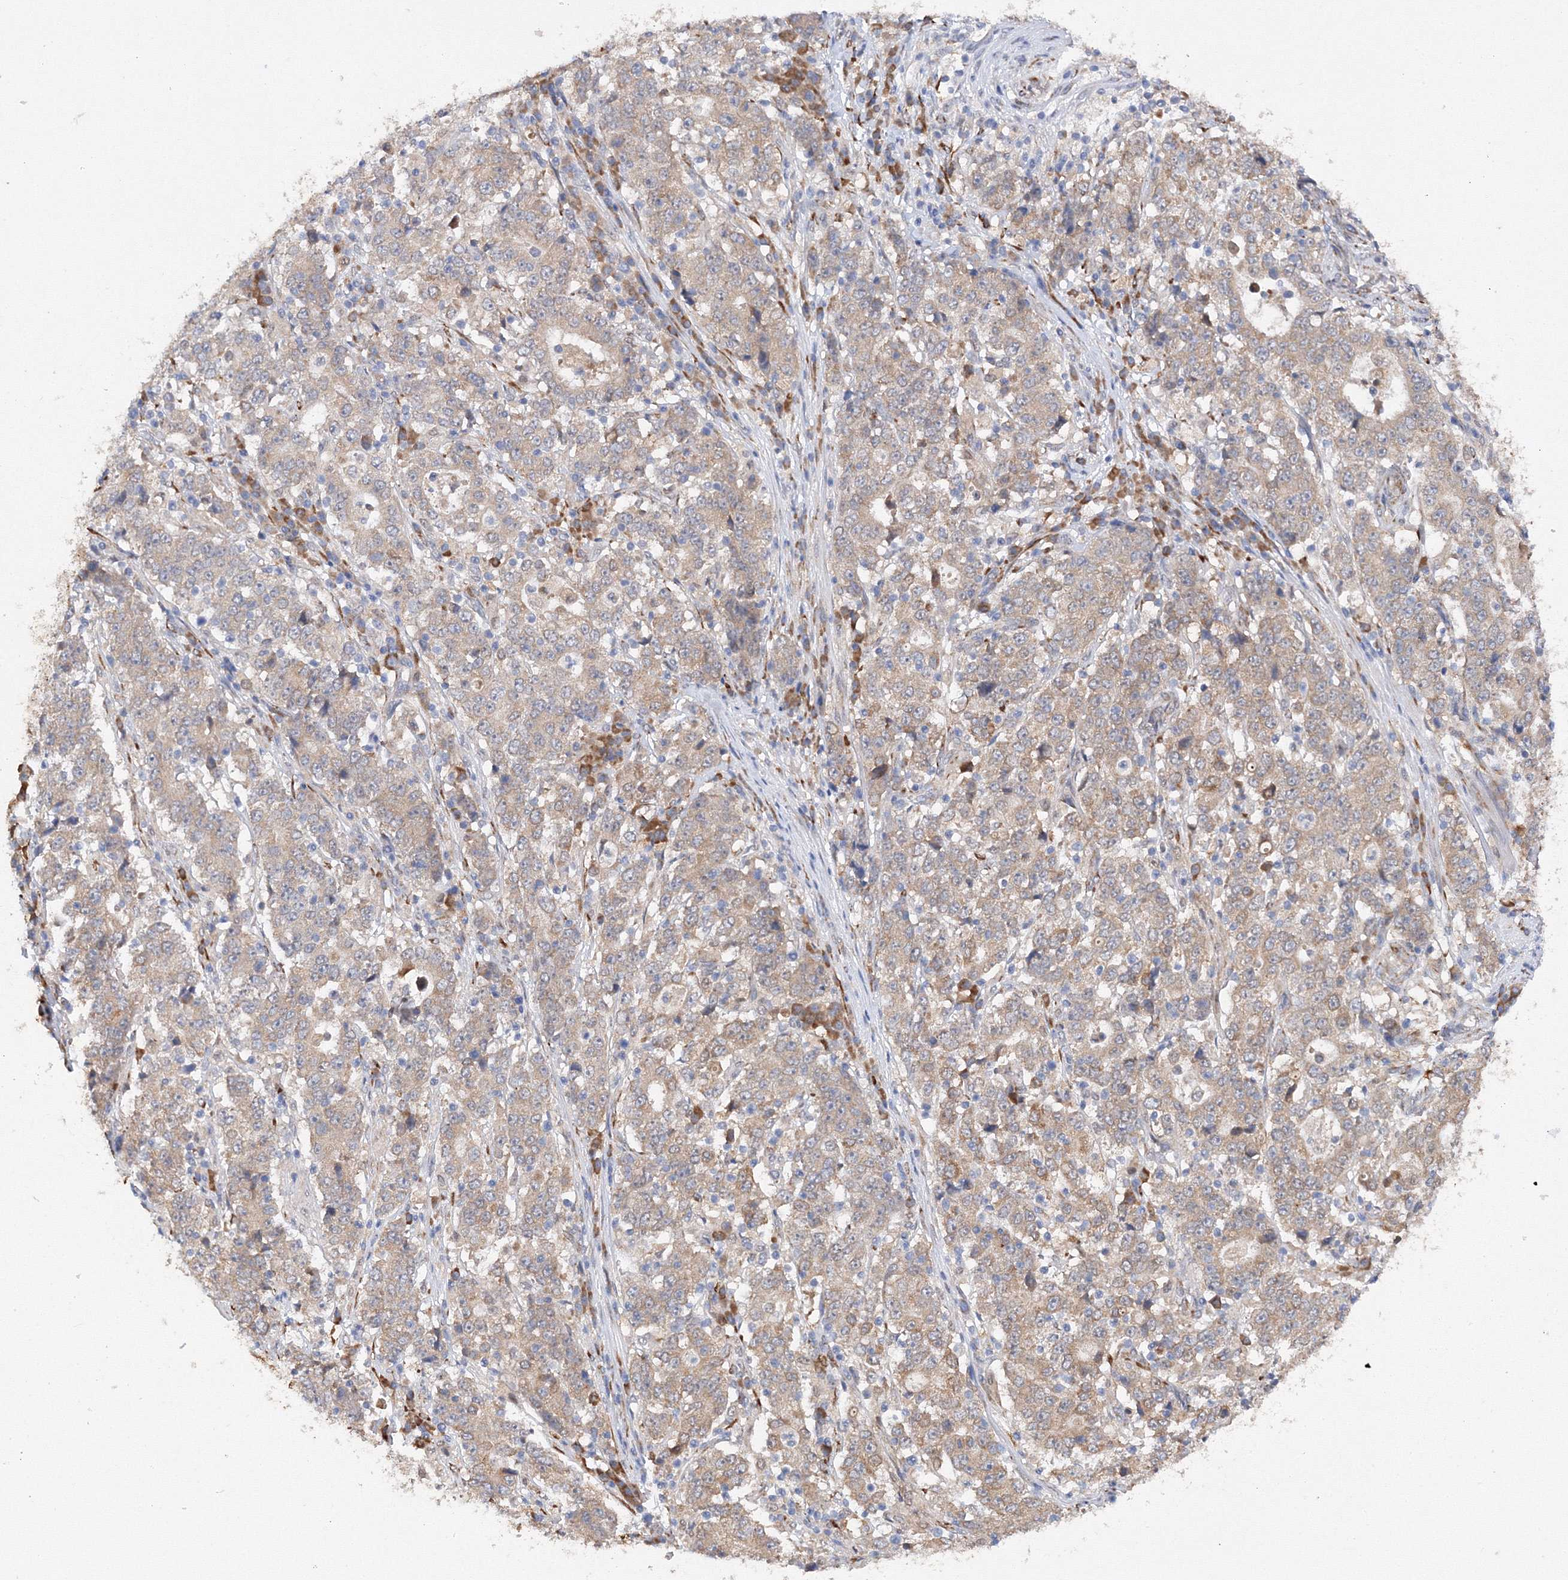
{"staining": {"intensity": "weak", "quantity": ">75%", "location": "cytoplasmic/membranous"}, "tissue": "stomach cancer", "cell_type": "Tumor cells", "image_type": "cancer", "snomed": [{"axis": "morphology", "description": "Adenocarcinoma, NOS"}, {"axis": "topography", "description": "Stomach"}], "caption": "DAB (3,3'-diaminobenzidine) immunohistochemical staining of human stomach cancer exhibits weak cytoplasmic/membranous protein positivity in approximately >75% of tumor cells.", "gene": "DIS3L2", "patient": {"sex": "male", "age": 59}}